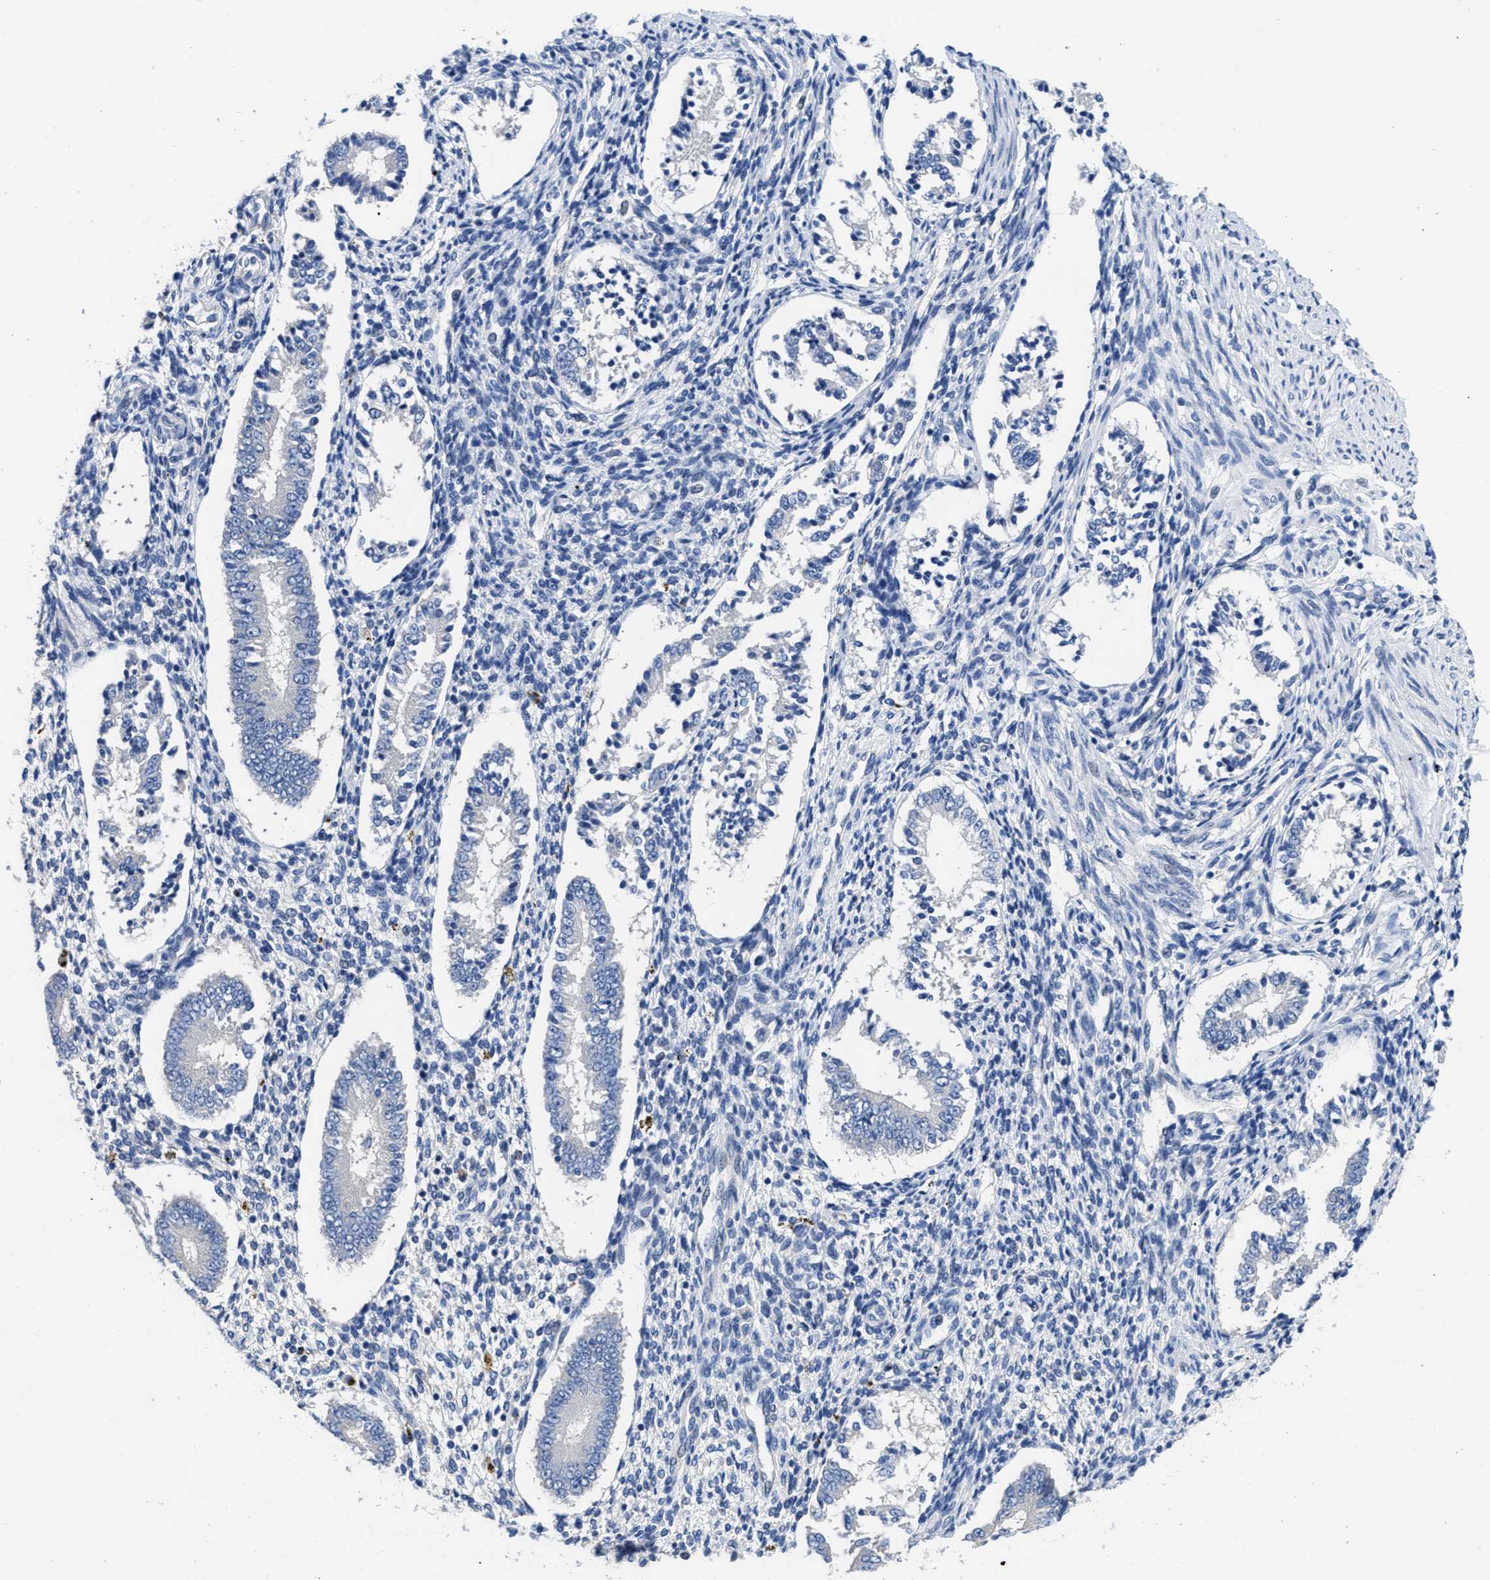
{"staining": {"intensity": "negative", "quantity": "none", "location": "none"}, "tissue": "endometrium", "cell_type": "Cells in endometrial stroma", "image_type": "normal", "snomed": [{"axis": "morphology", "description": "Normal tissue, NOS"}, {"axis": "topography", "description": "Endometrium"}], "caption": "This is an IHC photomicrograph of normal human endometrium. There is no positivity in cells in endometrial stroma.", "gene": "CA9", "patient": {"sex": "female", "age": 42}}